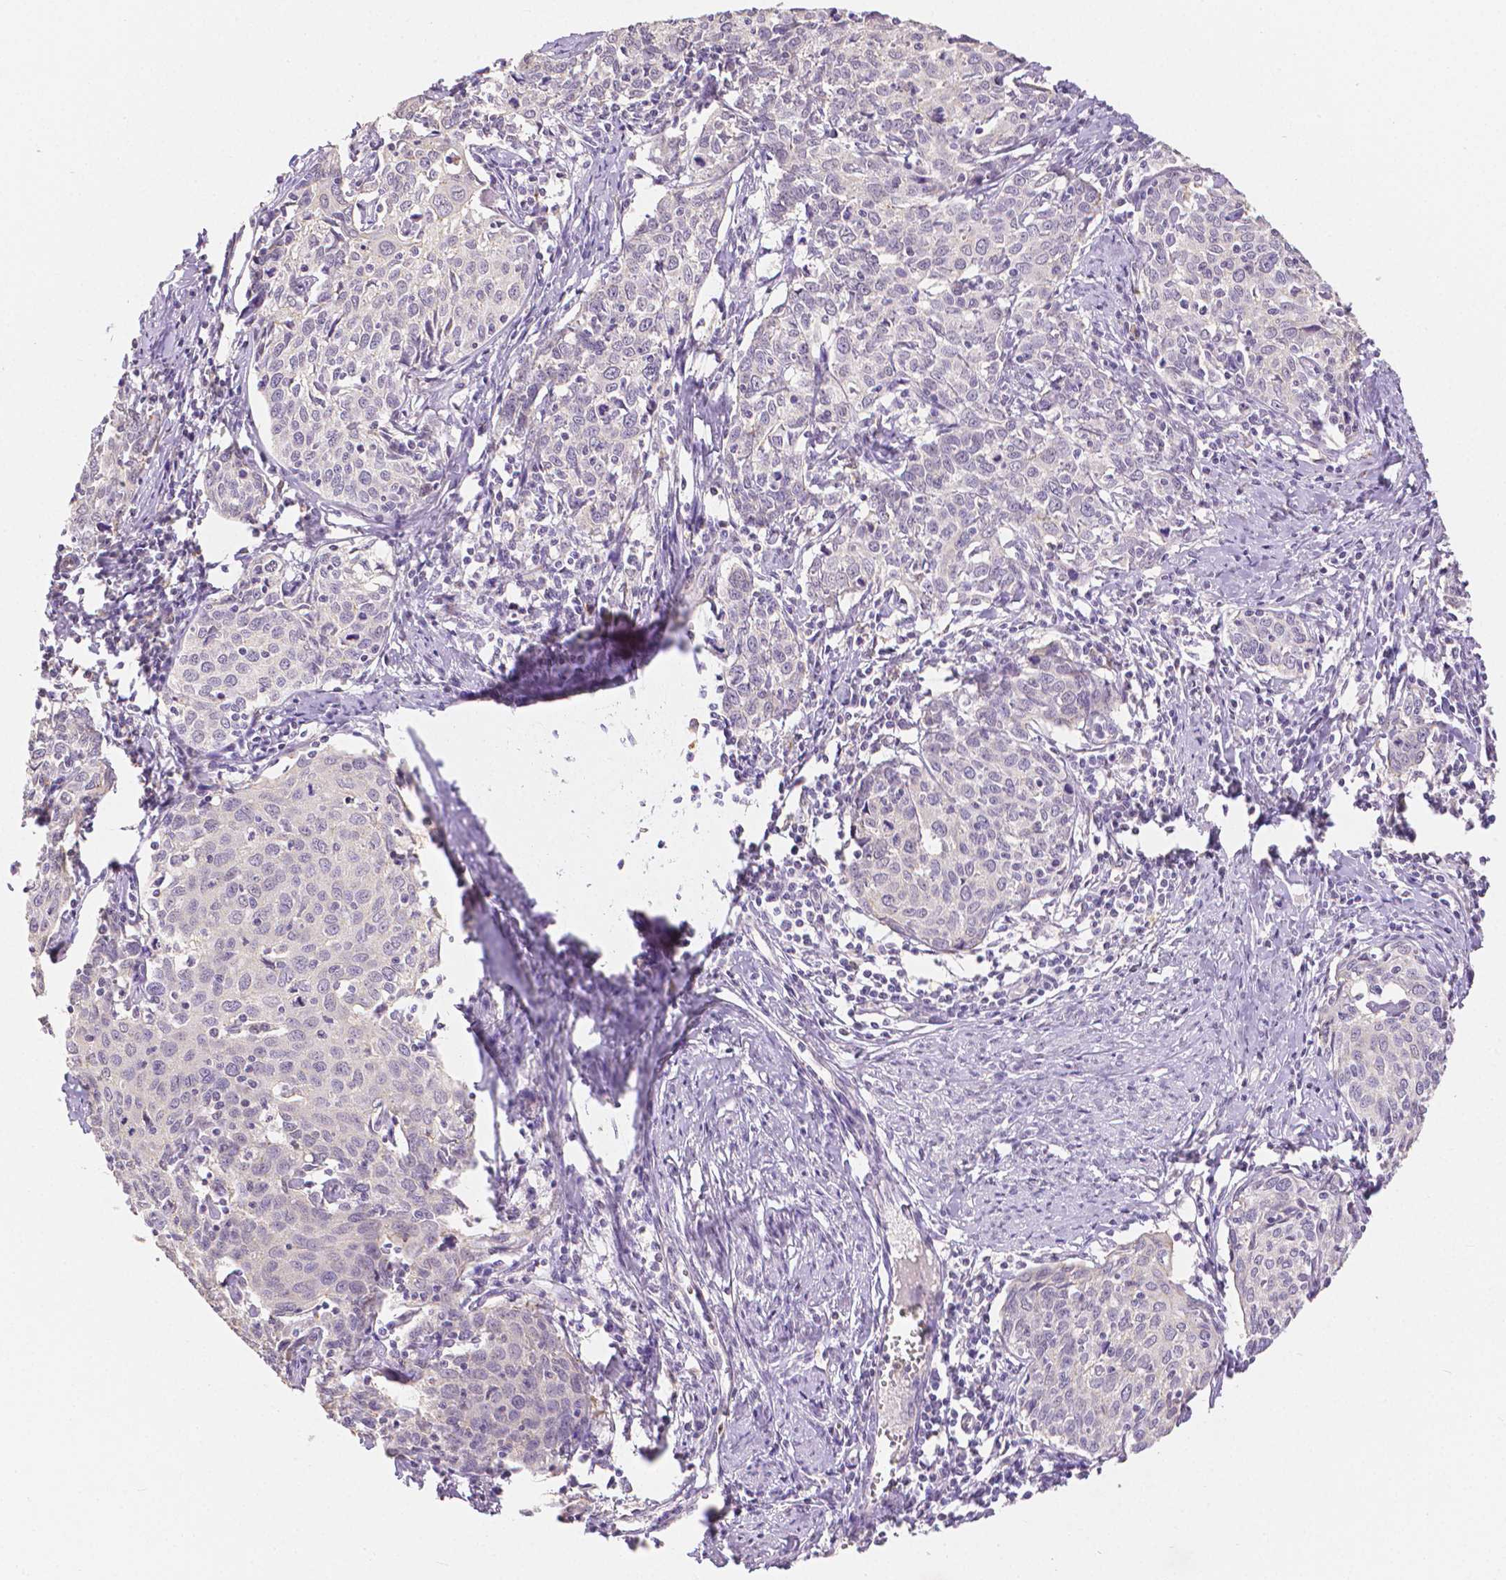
{"staining": {"intensity": "negative", "quantity": "none", "location": "none"}, "tissue": "cervical cancer", "cell_type": "Tumor cells", "image_type": "cancer", "snomed": [{"axis": "morphology", "description": "Squamous cell carcinoma, NOS"}, {"axis": "topography", "description": "Cervix"}], "caption": "DAB (3,3'-diaminobenzidine) immunohistochemical staining of human cervical squamous cell carcinoma shows no significant expression in tumor cells.", "gene": "OCLN", "patient": {"sex": "female", "age": 62}}